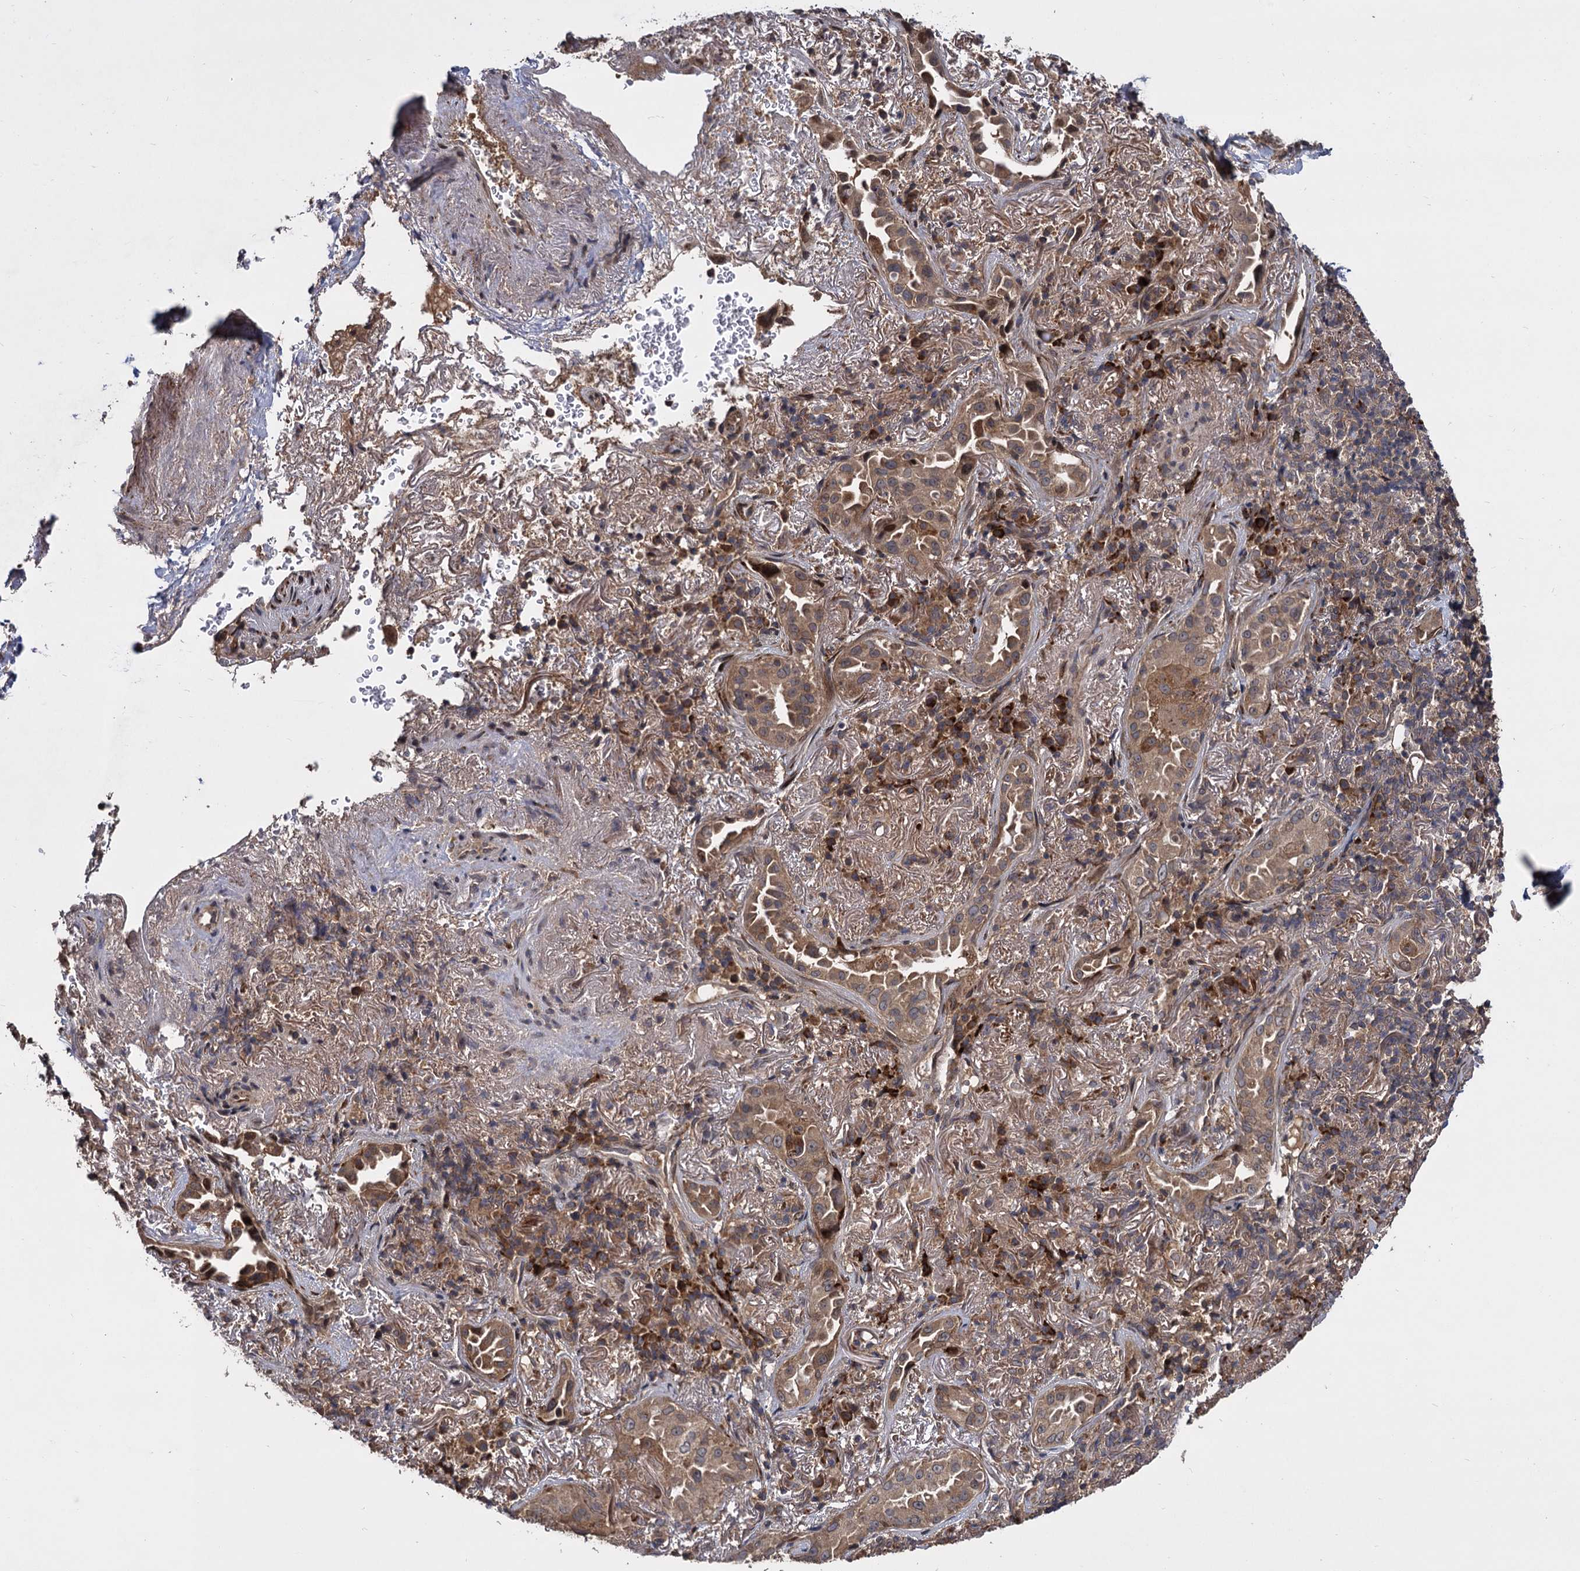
{"staining": {"intensity": "moderate", "quantity": ">75%", "location": "cytoplasmic/membranous"}, "tissue": "lung cancer", "cell_type": "Tumor cells", "image_type": "cancer", "snomed": [{"axis": "morphology", "description": "Adenocarcinoma, NOS"}, {"axis": "topography", "description": "Lung"}], "caption": "IHC (DAB) staining of human lung cancer (adenocarcinoma) exhibits moderate cytoplasmic/membranous protein staining in approximately >75% of tumor cells.", "gene": "INPPL1", "patient": {"sex": "female", "age": 69}}